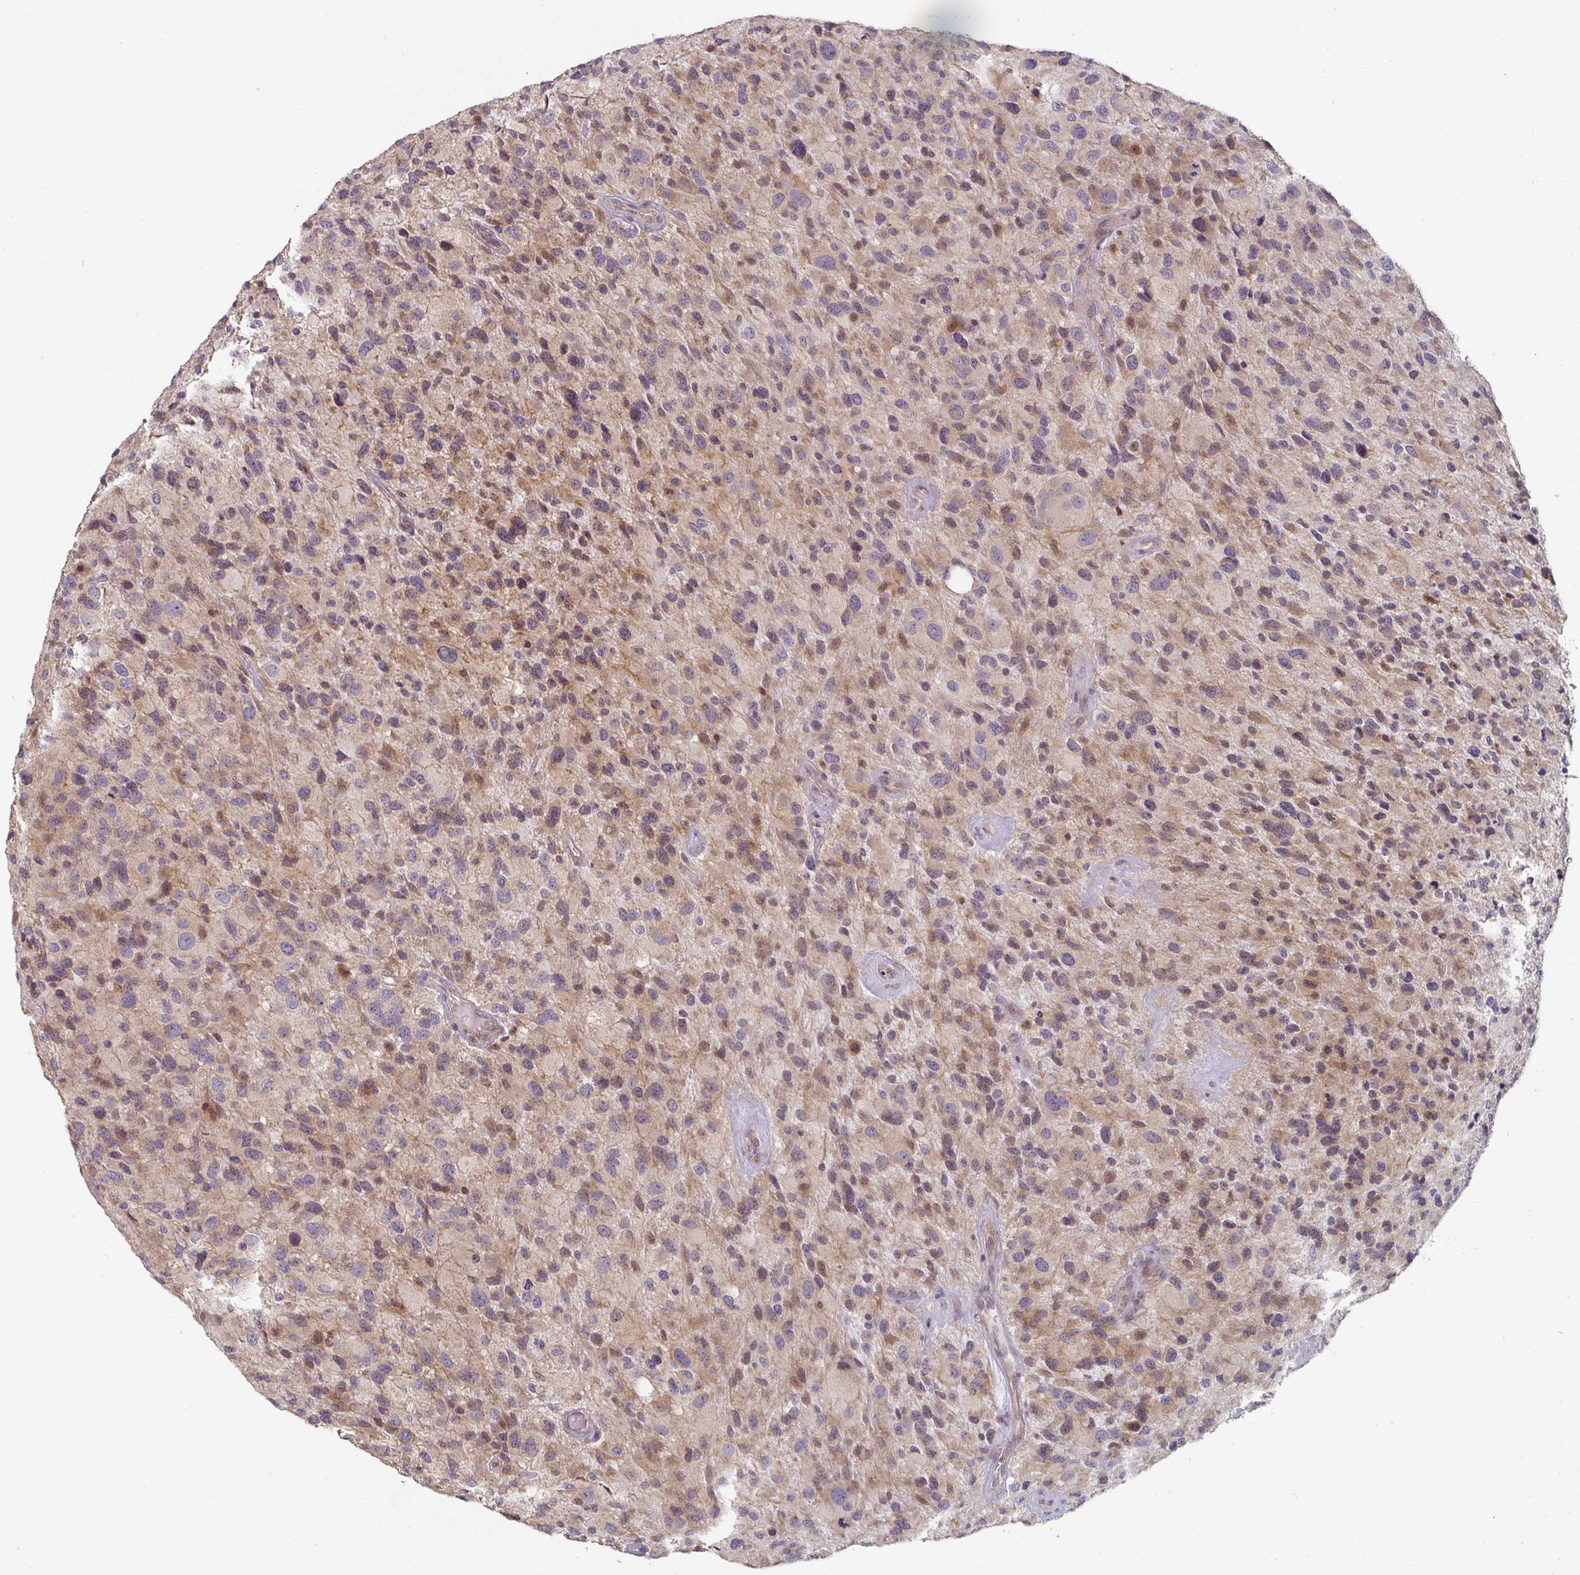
{"staining": {"intensity": "moderate", "quantity": "25%-75%", "location": "cytoplasmic/membranous,nuclear"}, "tissue": "glioma", "cell_type": "Tumor cells", "image_type": "cancer", "snomed": [{"axis": "morphology", "description": "Glioma, malignant, High grade"}, {"axis": "topography", "description": "Brain"}], "caption": "Tumor cells reveal medium levels of moderate cytoplasmic/membranous and nuclear positivity in approximately 25%-75% of cells in high-grade glioma (malignant).", "gene": "RANGRF", "patient": {"sex": "female", "age": 67}}